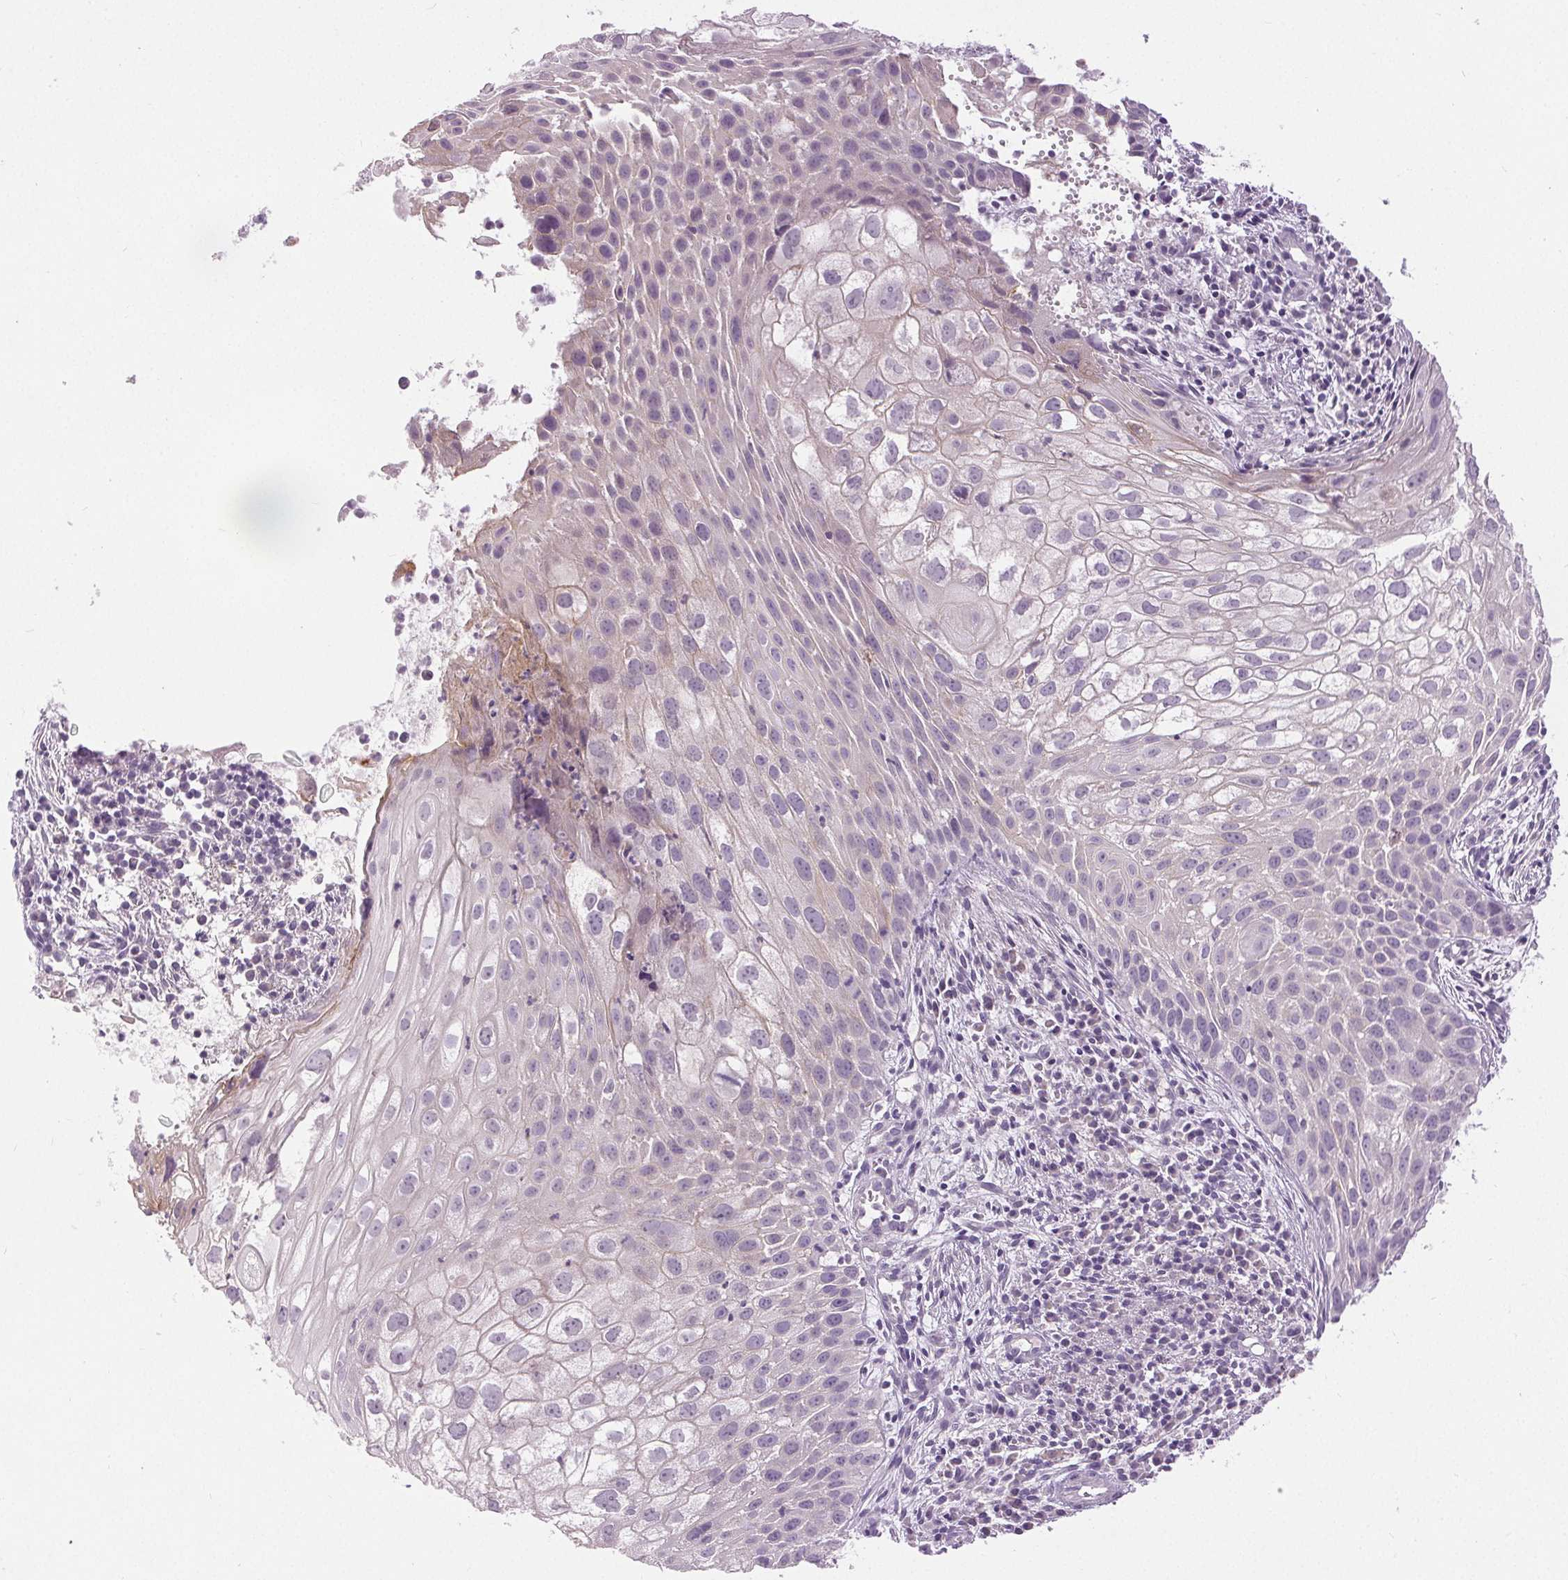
{"staining": {"intensity": "moderate", "quantity": "<25%", "location": "cytoplasmic/membranous"}, "tissue": "cervical cancer", "cell_type": "Tumor cells", "image_type": "cancer", "snomed": [{"axis": "morphology", "description": "Squamous cell carcinoma, NOS"}, {"axis": "topography", "description": "Cervix"}], "caption": "Squamous cell carcinoma (cervical) stained with DAB immunohistochemistry shows low levels of moderate cytoplasmic/membranous staining in approximately <25% of tumor cells. (DAB IHC with brightfield microscopy, high magnification).", "gene": "DSG3", "patient": {"sex": "female", "age": 53}}